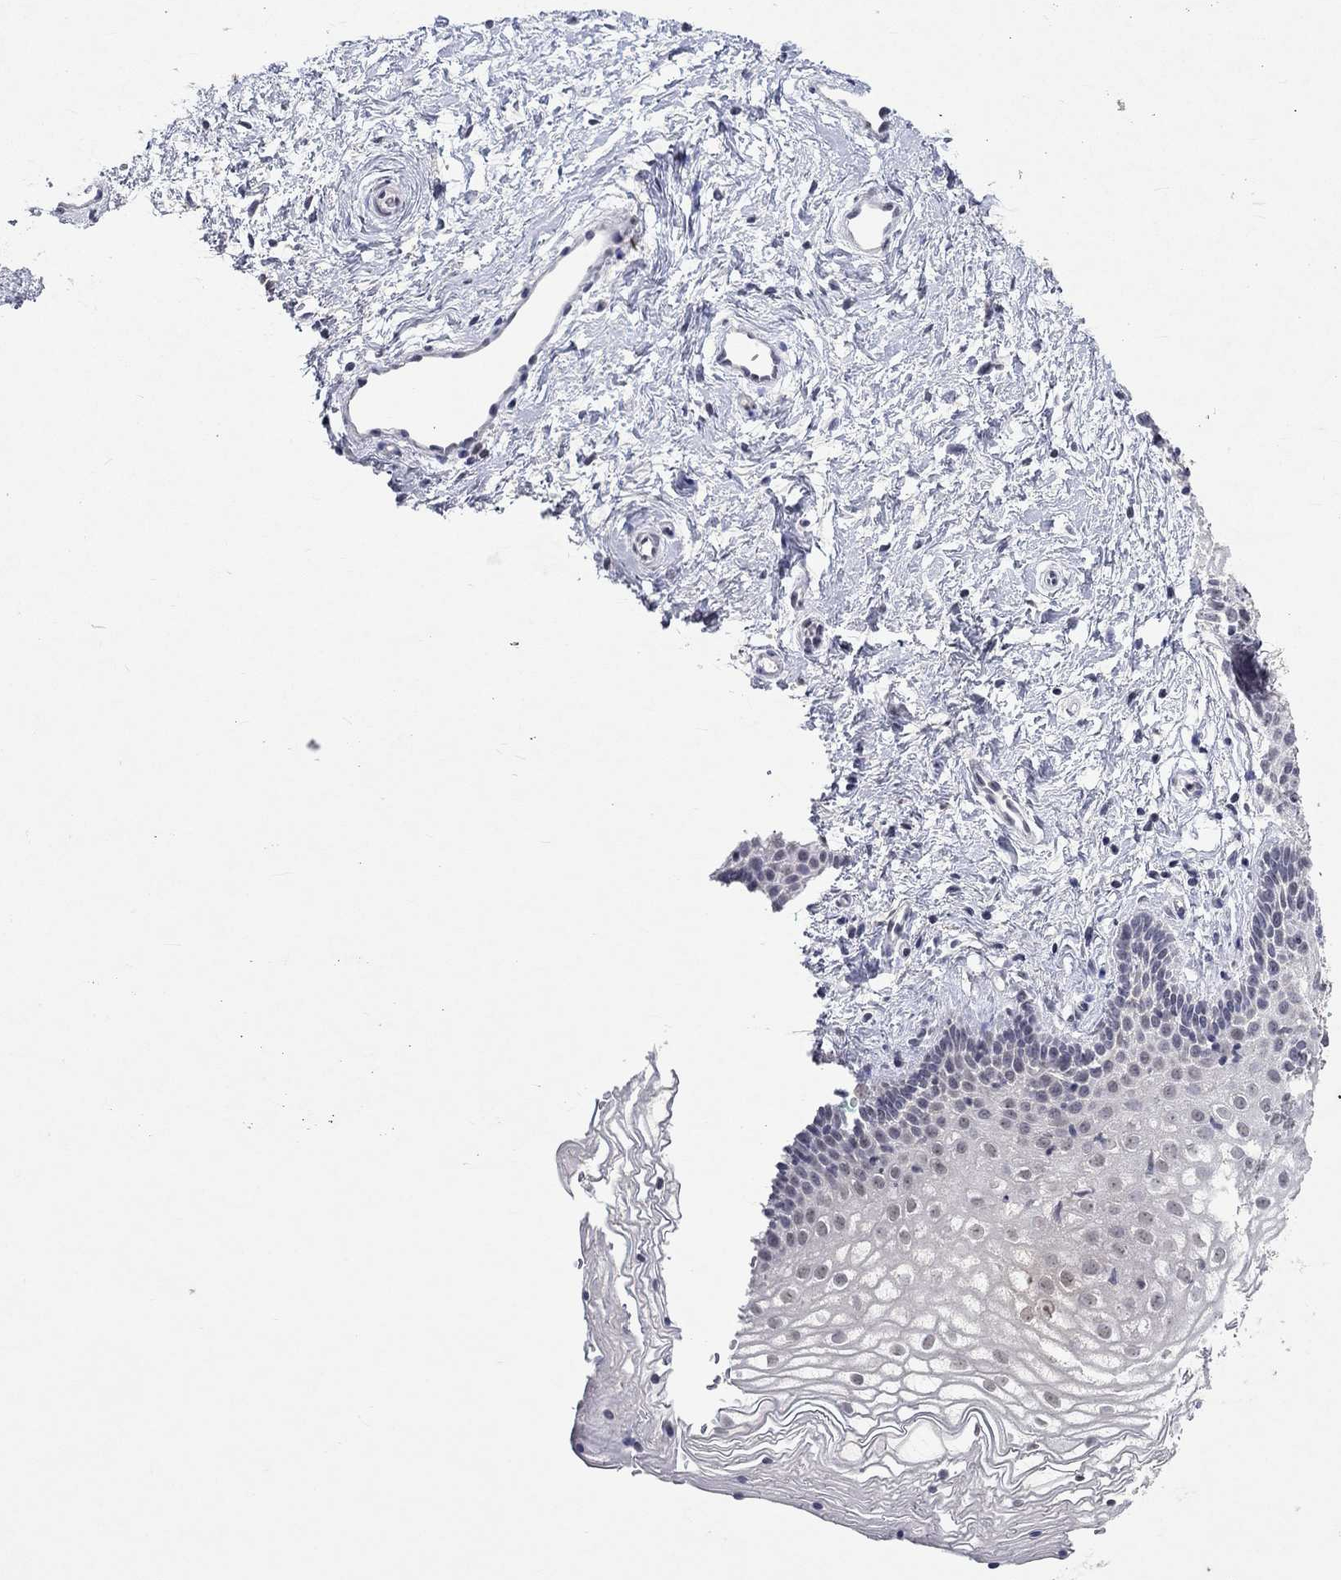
{"staining": {"intensity": "negative", "quantity": "none", "location": "none"}, "tissue": "vagina", "cell_type": "Squamous epithelial cells", "image_type": "normal", "snomed": [{"axis": "morphology", "description": "Normal tissue, NOS"}, {"axis": "topography", "description": "Vagina"}], "caption": "The IHC histopathology image has no significant expression in squamous epithelial cells of vagina. (DAB IHC, high magnification).", "gene": "TMEM143", "patient": {"sex": "female", "age": 36}}